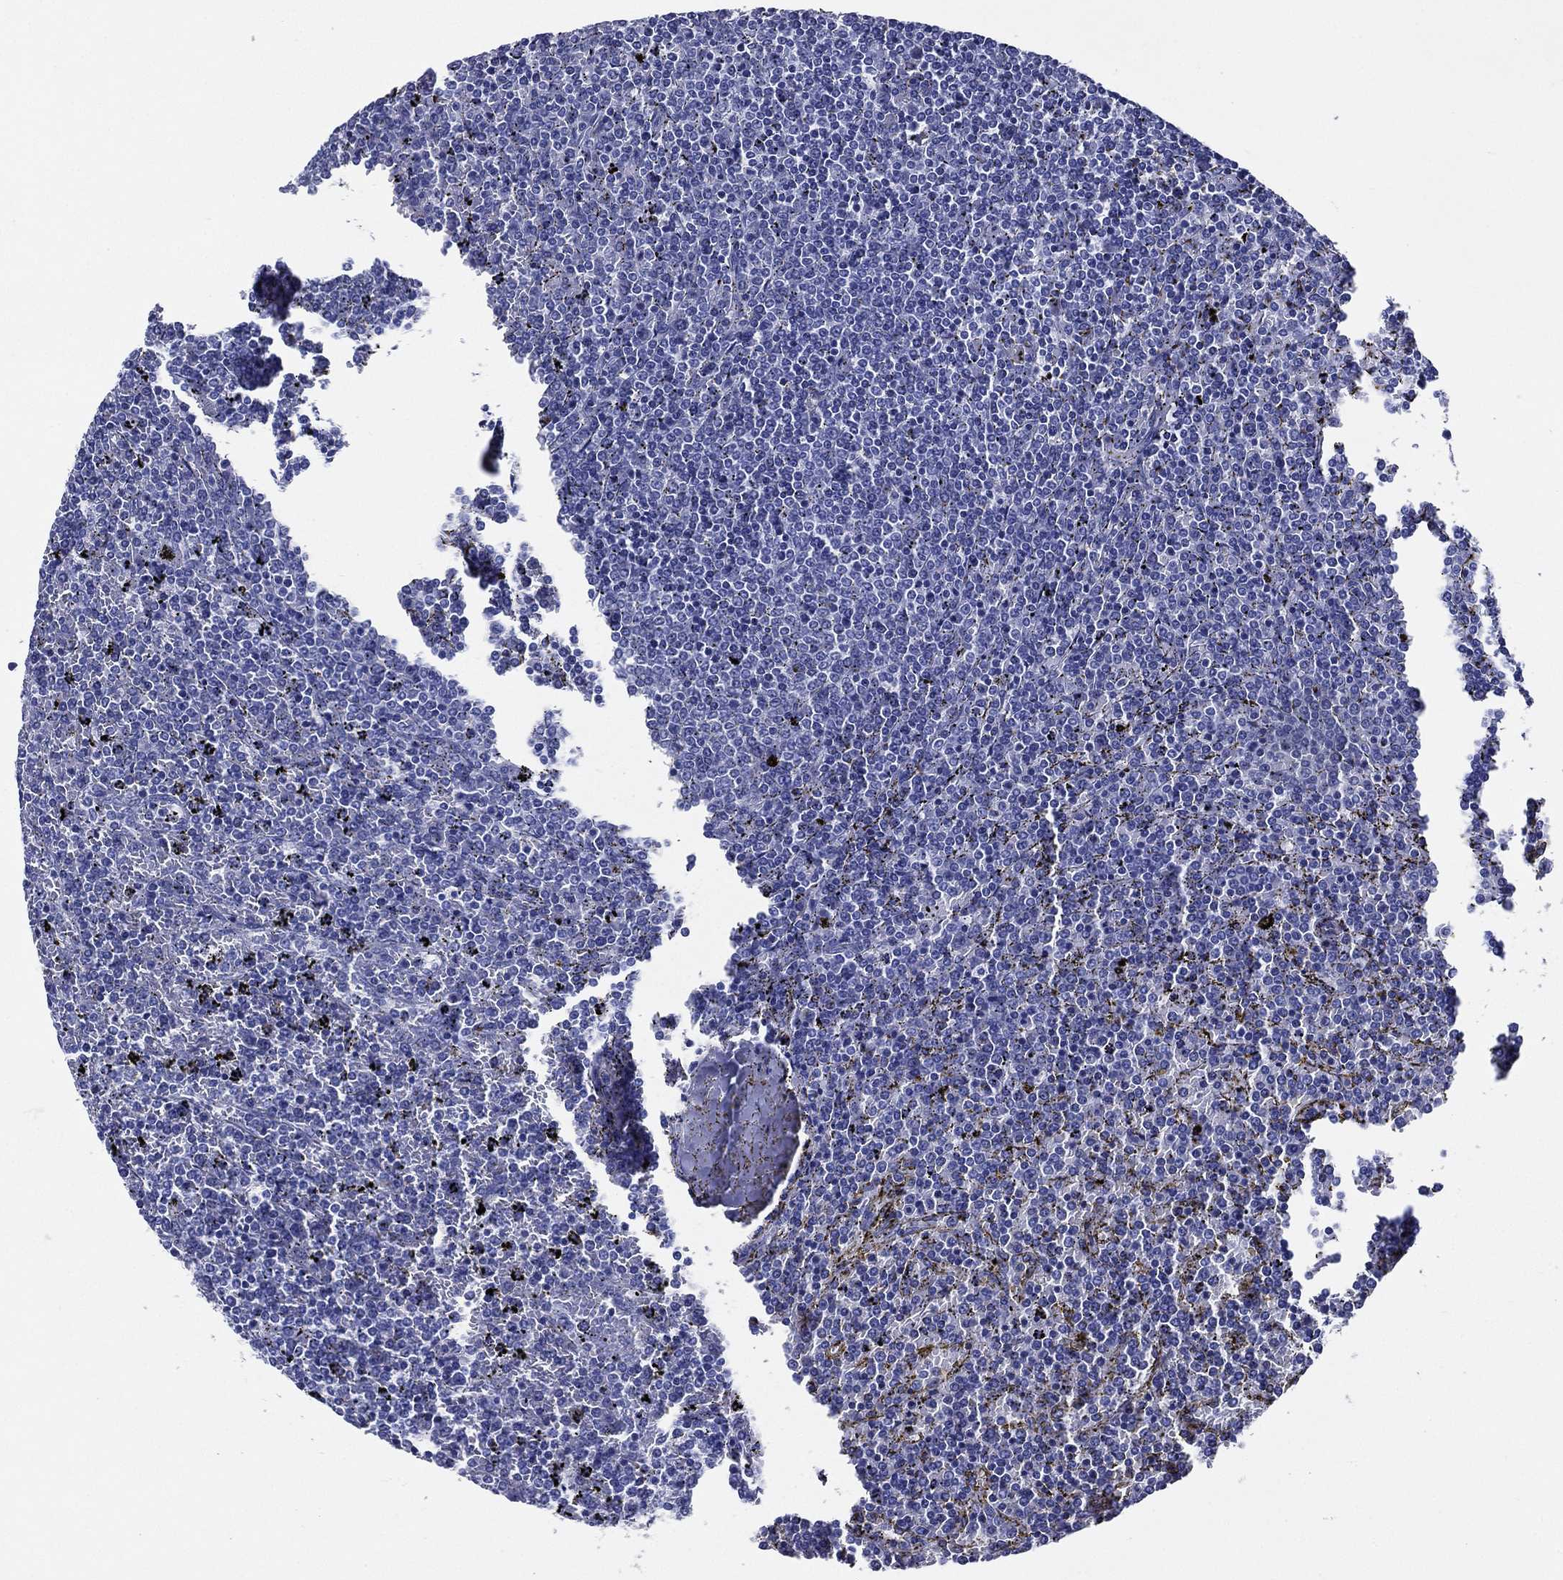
{"staining": {"intensity": "negative", "quantity": "none", "location": "none"}, "tissue": "lymphoma", "cell_type": "Tumor cells", "image_type": "cancer", "snomed": [{"axis": "morphology", "description": "Malignant lymphoma, non-Hodgkin's type, Low grade"}, {"axis": "topography", "description": "Spleen"}], "caption": "This photomicrograph is of lymphoma stained with IHC to label a protein in brown with the nuclei are counter-stained blue. There is no positivity in tumor cells. (DAB (3,3'-diaminobenzidine) immunohistochemistry (IHC) visualized using brightfield microscopy, high magnification).", "gene": "ACE2", "patient": {"sex": "female", "age": 77}}